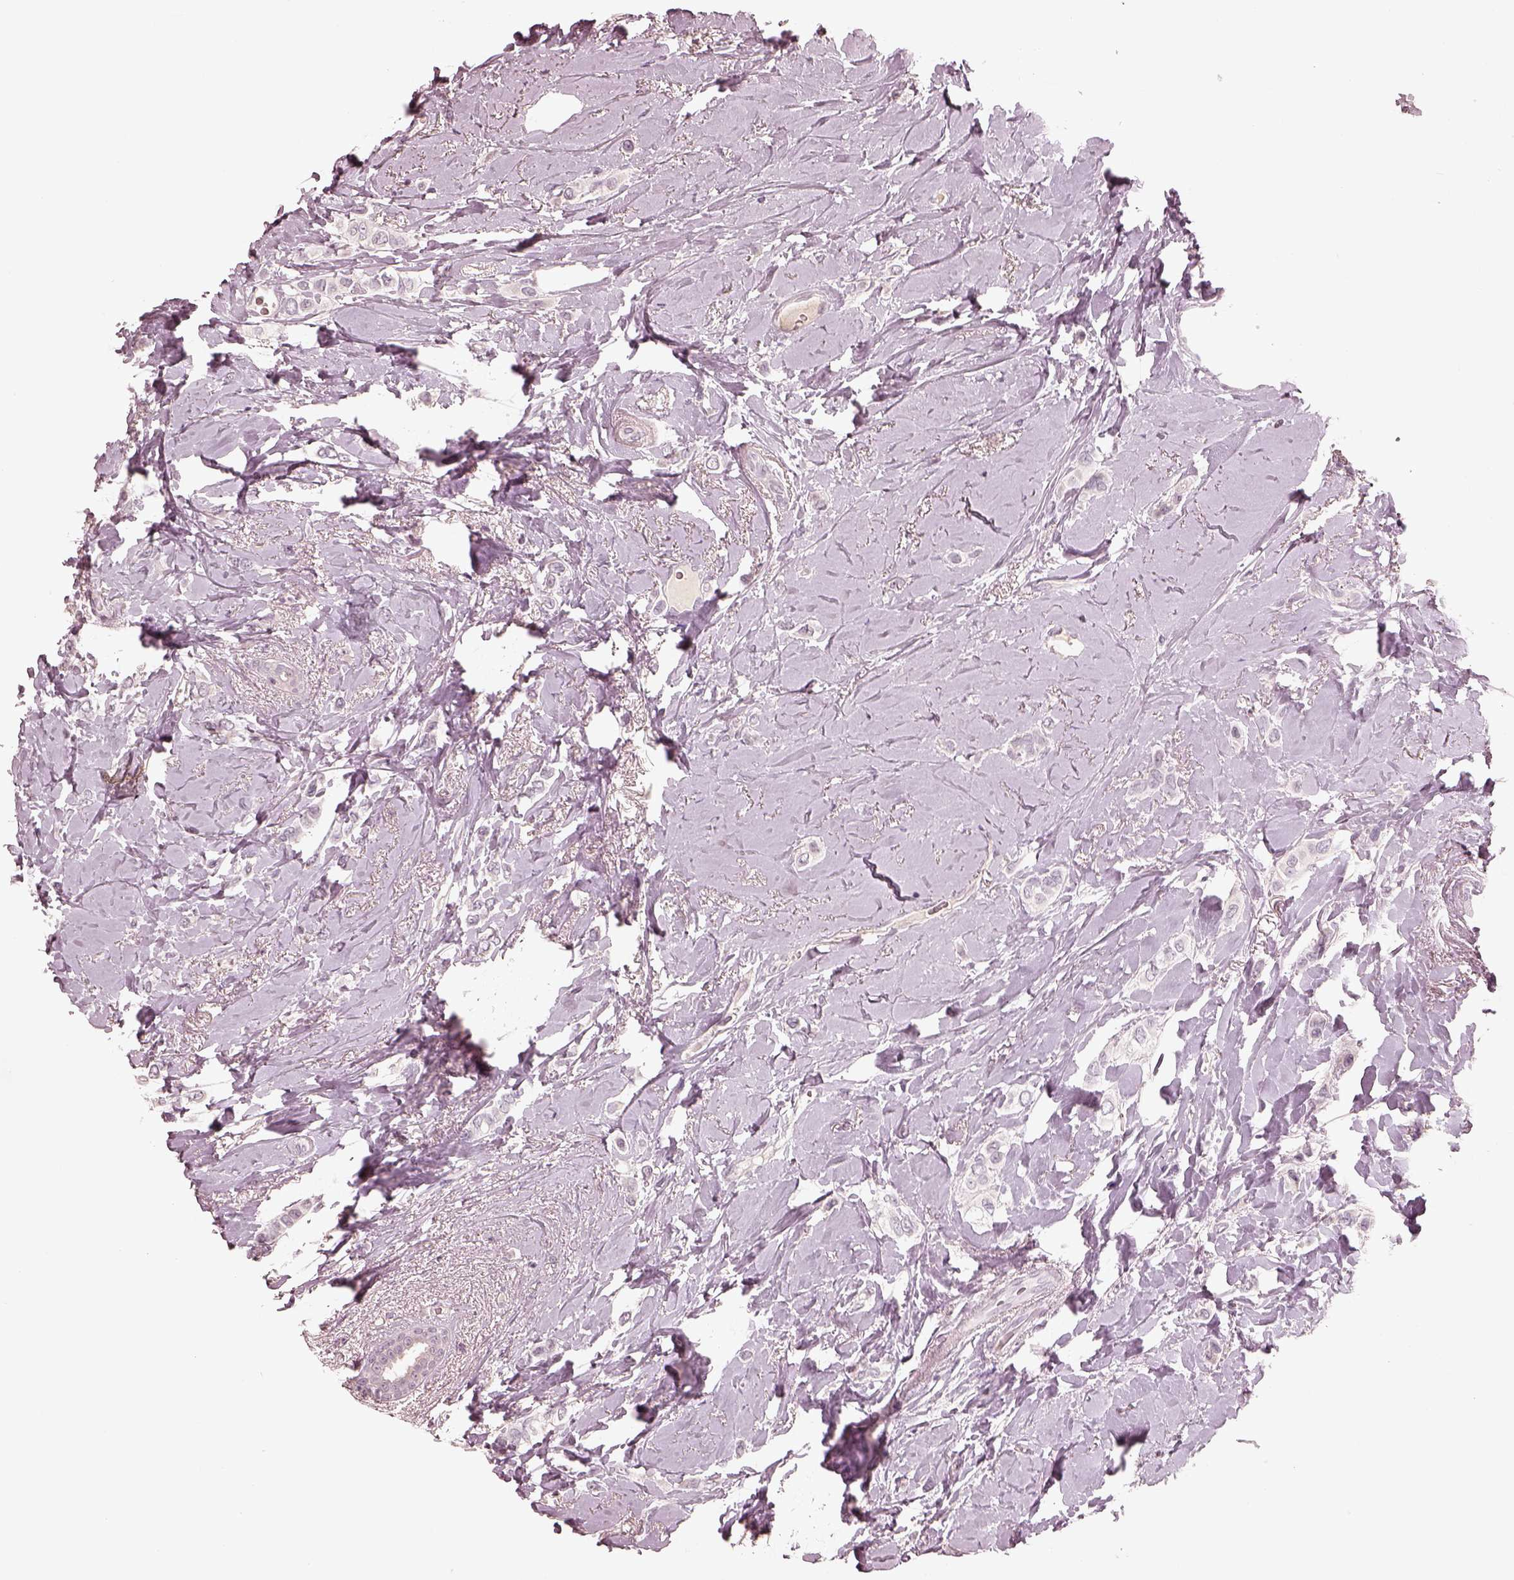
{"staining": {"intensity": "negative", "quantity": "none", "location": "none"}, "tissue": "breast cancer", "cell_type": "Tumor cells", "image_type": "cancer", "snomed": [{"axis": "morphology", "description": "Lobular carcinoma"}, {"axis": "topography", "description": "Breast"}], "caption": "Tumor cells are negative for brown protein staining in breast cancer.", "gene": "EGR4", "patient": {"sex": "female", "age": 66}}